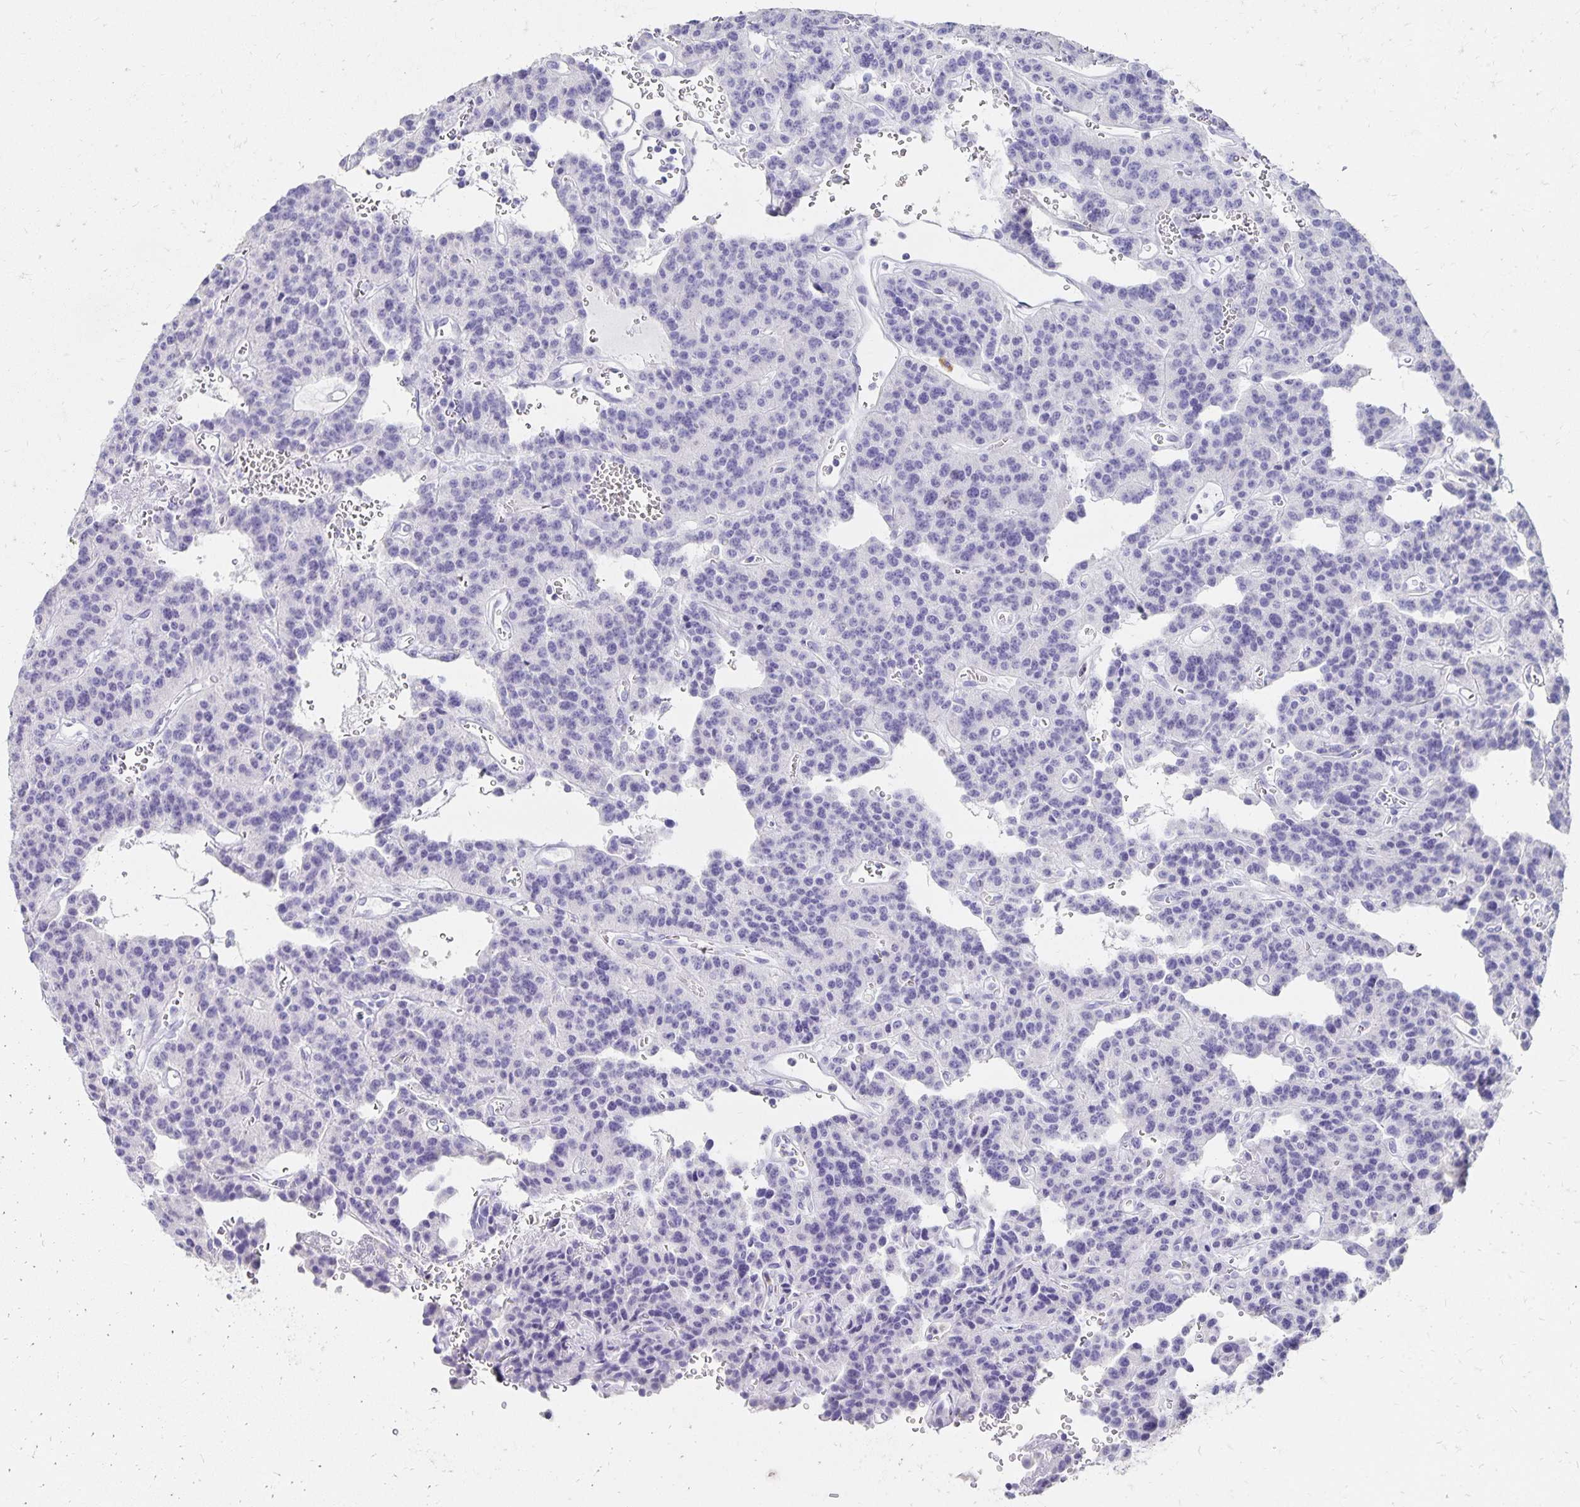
{"staining": {"intensity": "negative", "quantity": "none", "location": "none"}, "tissue": "carcinoid", "cell_type": "Tumor cells", "image_type": "cancer", "snomed": [{"axis": "morphology", "description": "Carcinoid, malignant, NOS"}, {"axis": "topography", "description": "Lung"}], "caption": "IHC image of malignant carcinoid stained for a protein (brown), which shows no staining in tumor cells.", "gene": "DYNLT4", "patient": {"sex": "female", "age": 71}}